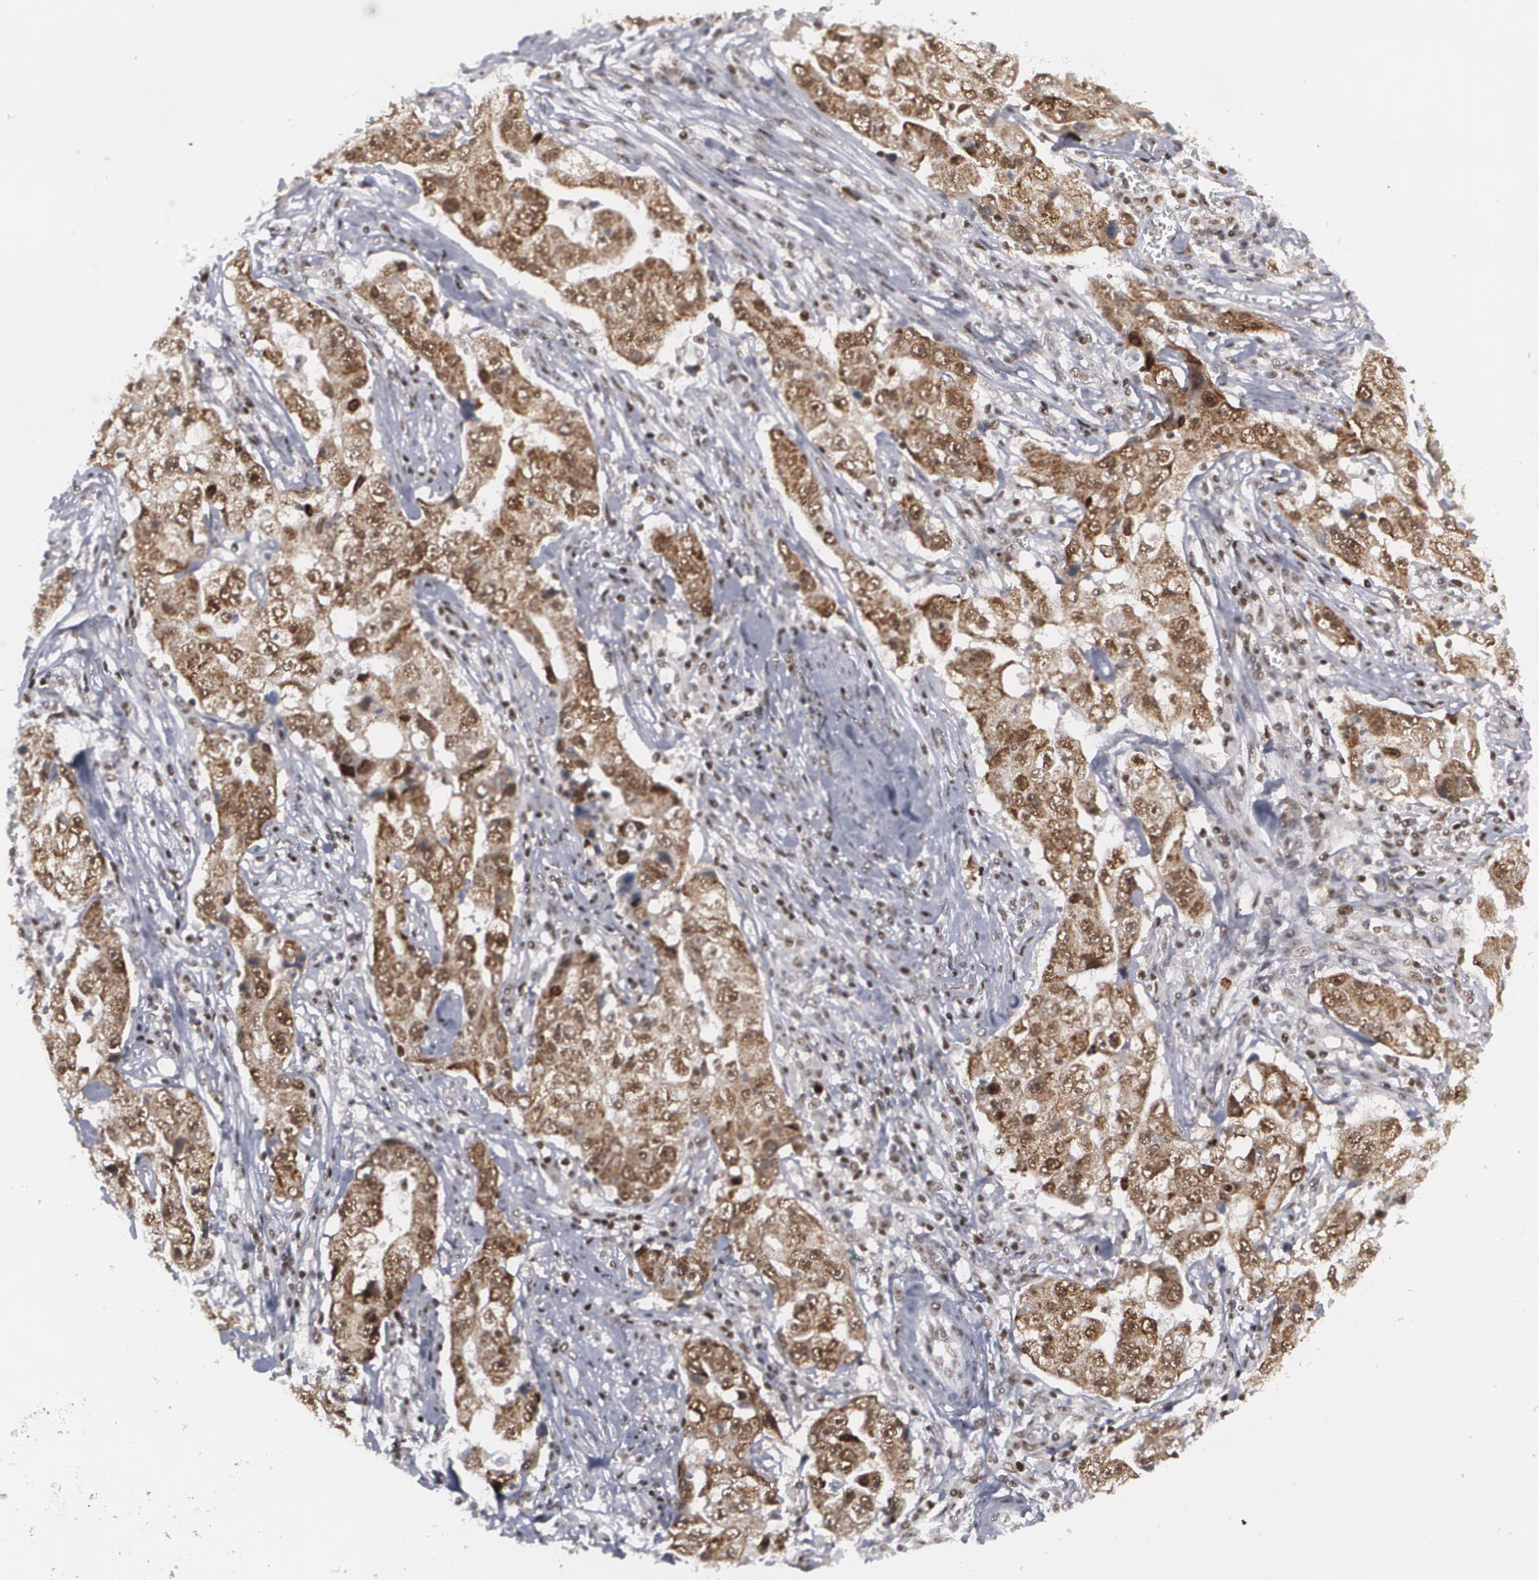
{"staining": {"intensity": "strong", "quantity": ">75%", "location": "cytoplasmic/membranous,nuclear"}, "tissue": "lung cancer", "cell_type": "Tumor cells", "image_type": "cancer", "snomed": [{"axis": "morphology", "description": "Squamous cell carcinoma, NOS"}, {"axis": "topography", "description": "Lung"}], "caption": "Lung cancer (squamous cell carcinoma) stained for a protein displays strong cytoplasmic/membranous and nuclear positivity in tumor cells.", "gene": "MCL1", "patient": {"sex": "male", "age": 64}}